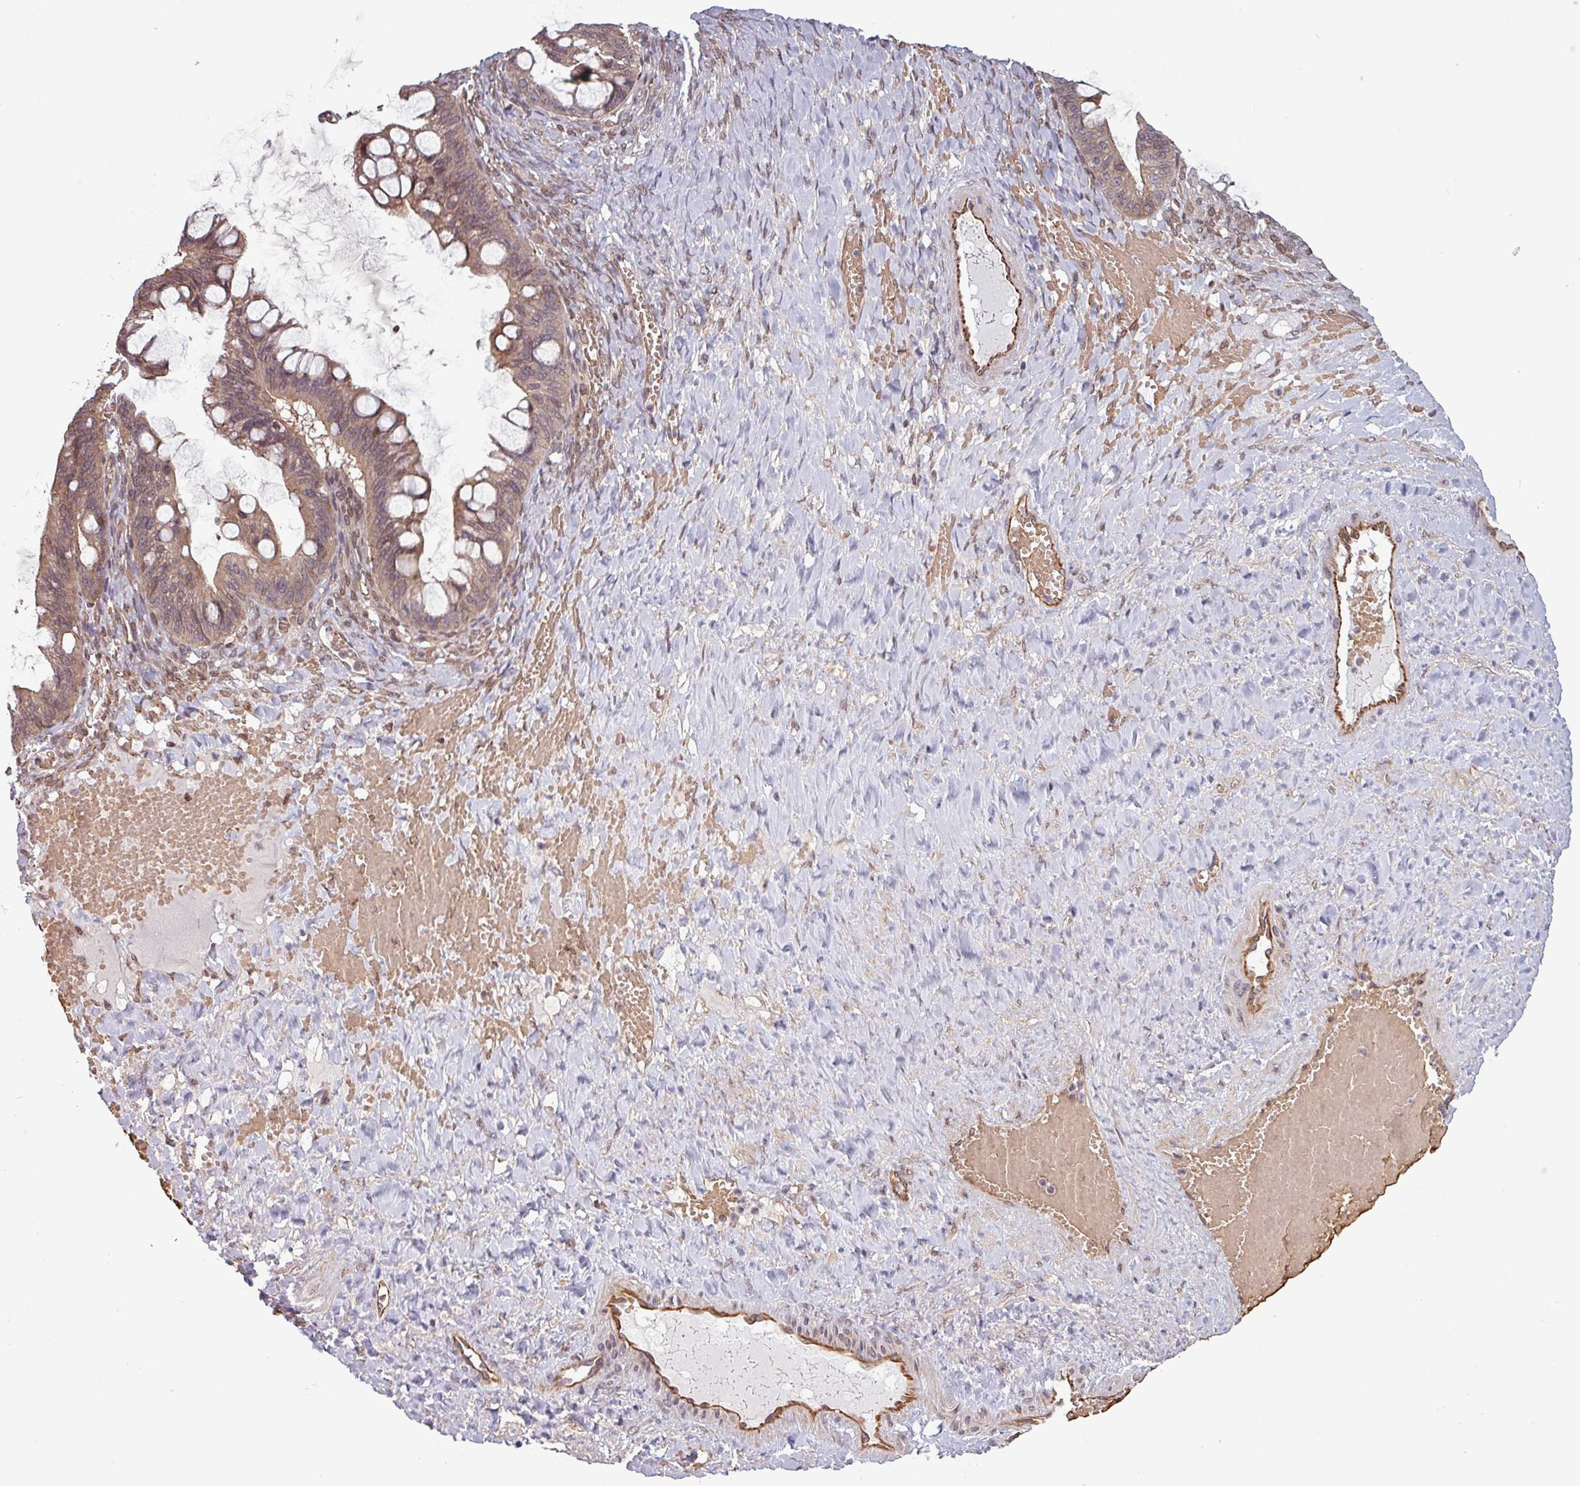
{"staining": {"intensity": "weak", "quantity": ">75%", "location": "cytoplasmic/membranous,nuclear"}, "tissue": "ovarian cancer", "cell_type": "Tumor cells", "image_type": "cancer", "snomed": [{"axis": "morphology", "description": "Cystadenocarcinoma, mucinous, NOS"}, {"axis": "topography", "description": "Ovary"}], "caption": "Human ovarian cancer stained with a protein marker displays weak staining in tumor cells.", "gene": "RBM4B", "patient": {"sex": "female", "age": 73}}